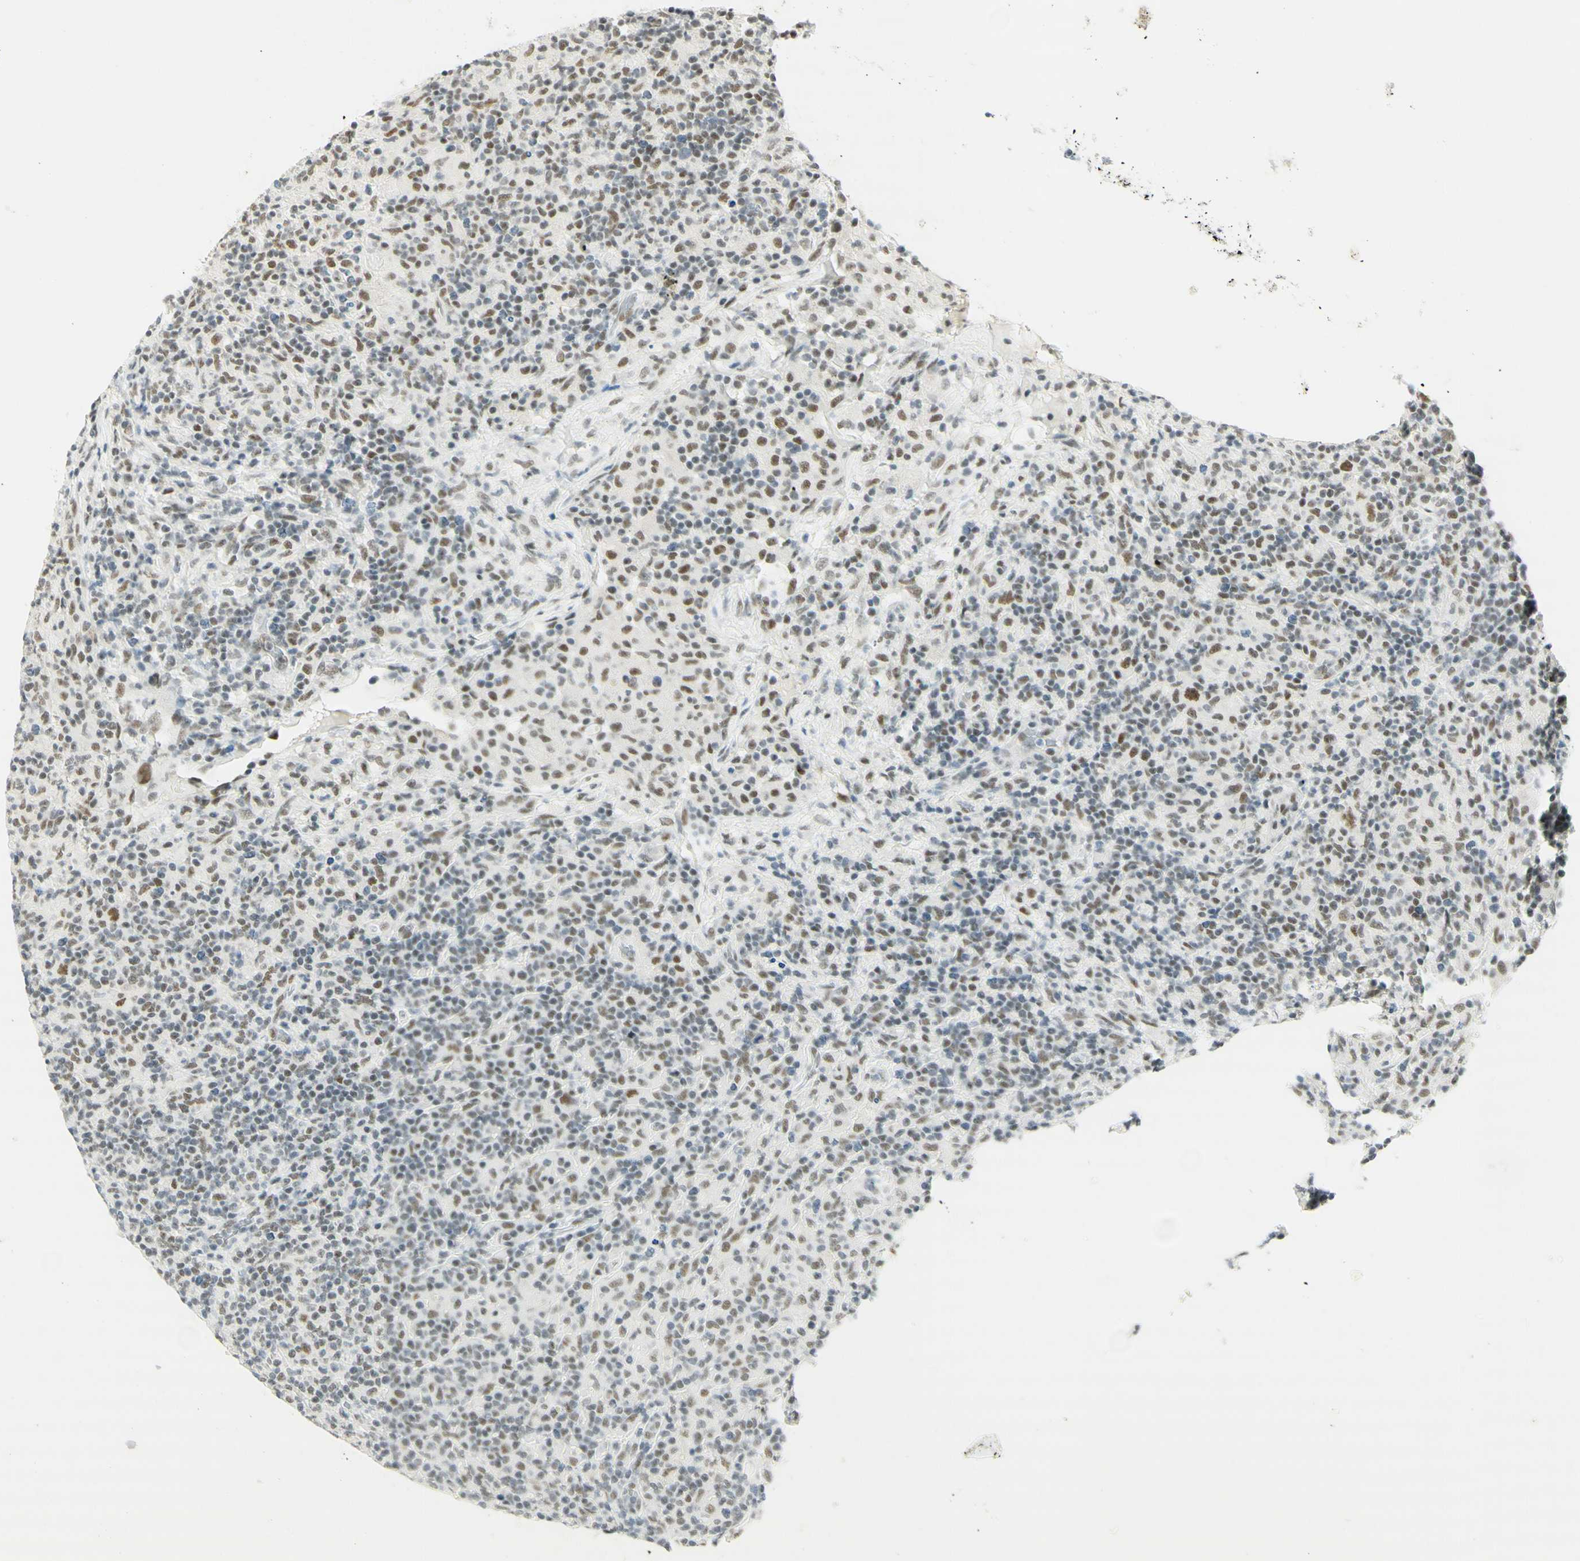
{"staining": {"intensity": "moderate", "quantity": "25%-75%", "location": "nuclear"}, "tissue": "lymphoma", "cell_type": "Tumor cells", "image_type": "cancer", "snomed": [{"axis": "morphology", "description": "Hodgkin's disease, NOS"}, {"axis": "topography", "description": "Lymph node"}], "caption": "Protein expression analysis of human lymphoma reveals moderate nuclear positivity in approximately 25%-75% of tumor cells.", "gene": "PMS2", "patient": {"sex": "male", "age": 70}}